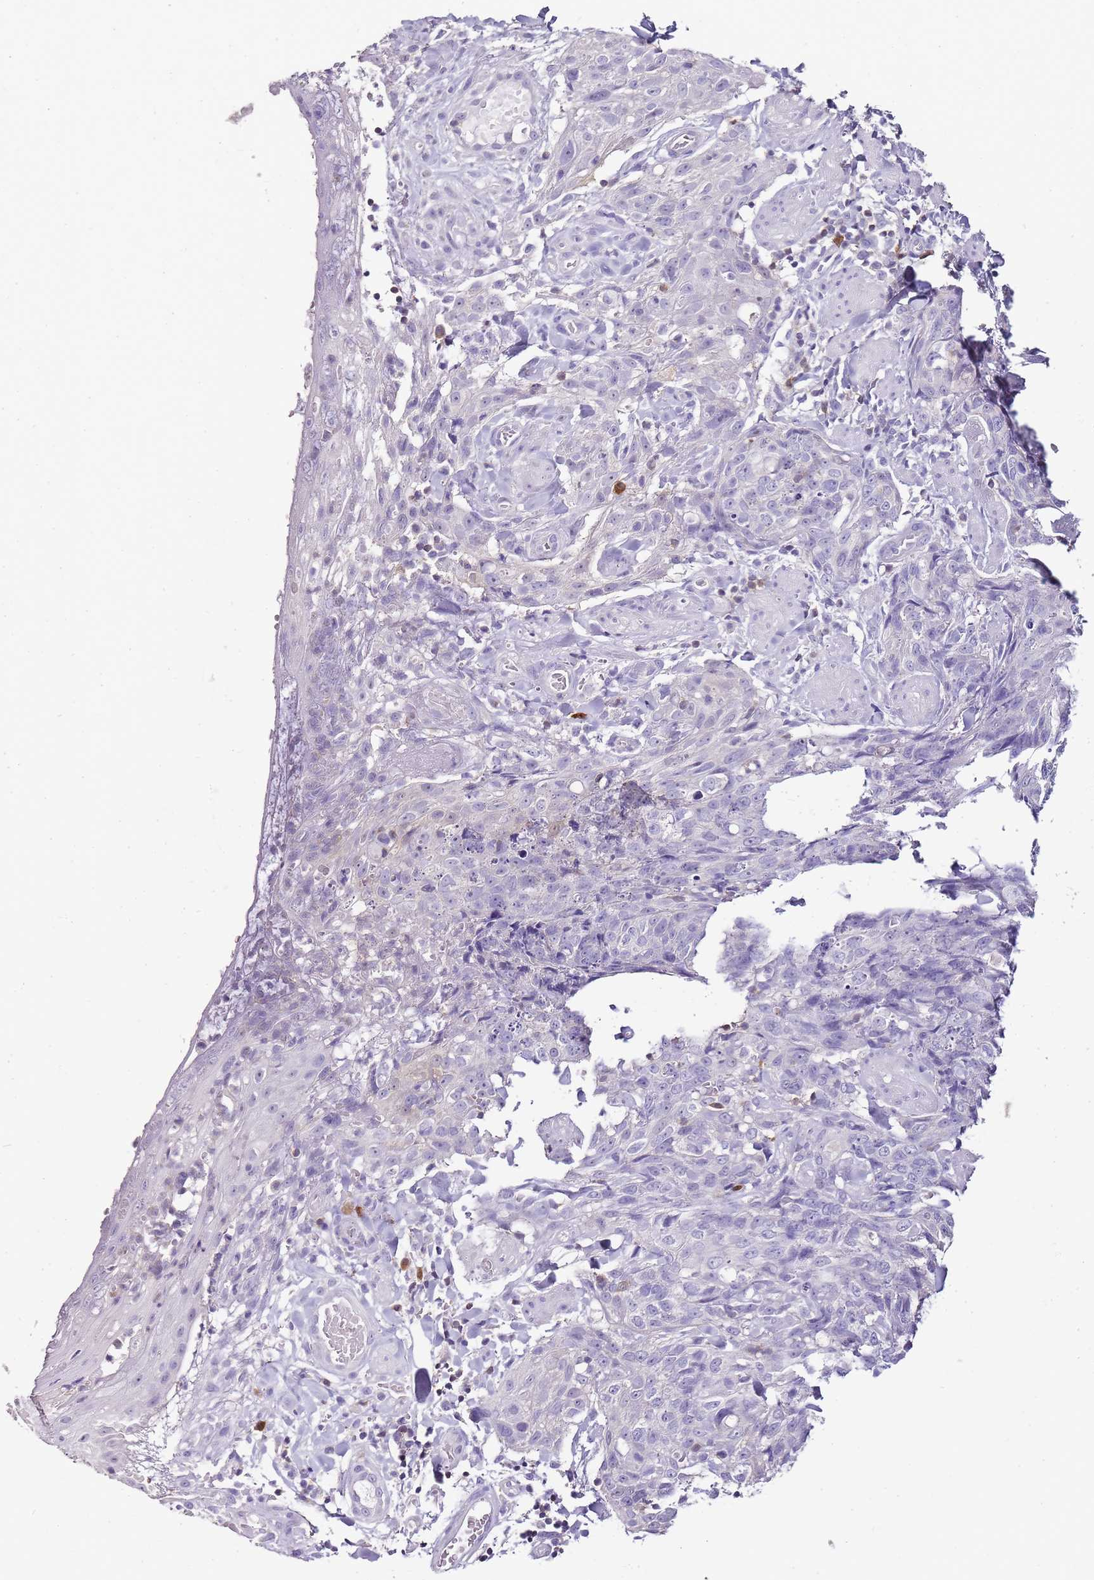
{"staining": {"intensity": "negative", "quantity": "none", "location": "none"}, "tissue": "skin cancer", "cell_type": "Tumor cells", "image_type": "cancer", "snomed": [{"axis": "morphology", "description": "Squamous cell carcinoma, NOS"}, {"axis": "topography", "description": "Skin"}, {"axis": "topography", "description": "Vulva"}], "caption": "The histopathology image shows no staining of tumor cells in skin squamous cell carcinoma.", "gene": "ZBP1", "patient": {"sex": "female", "age": 85}}